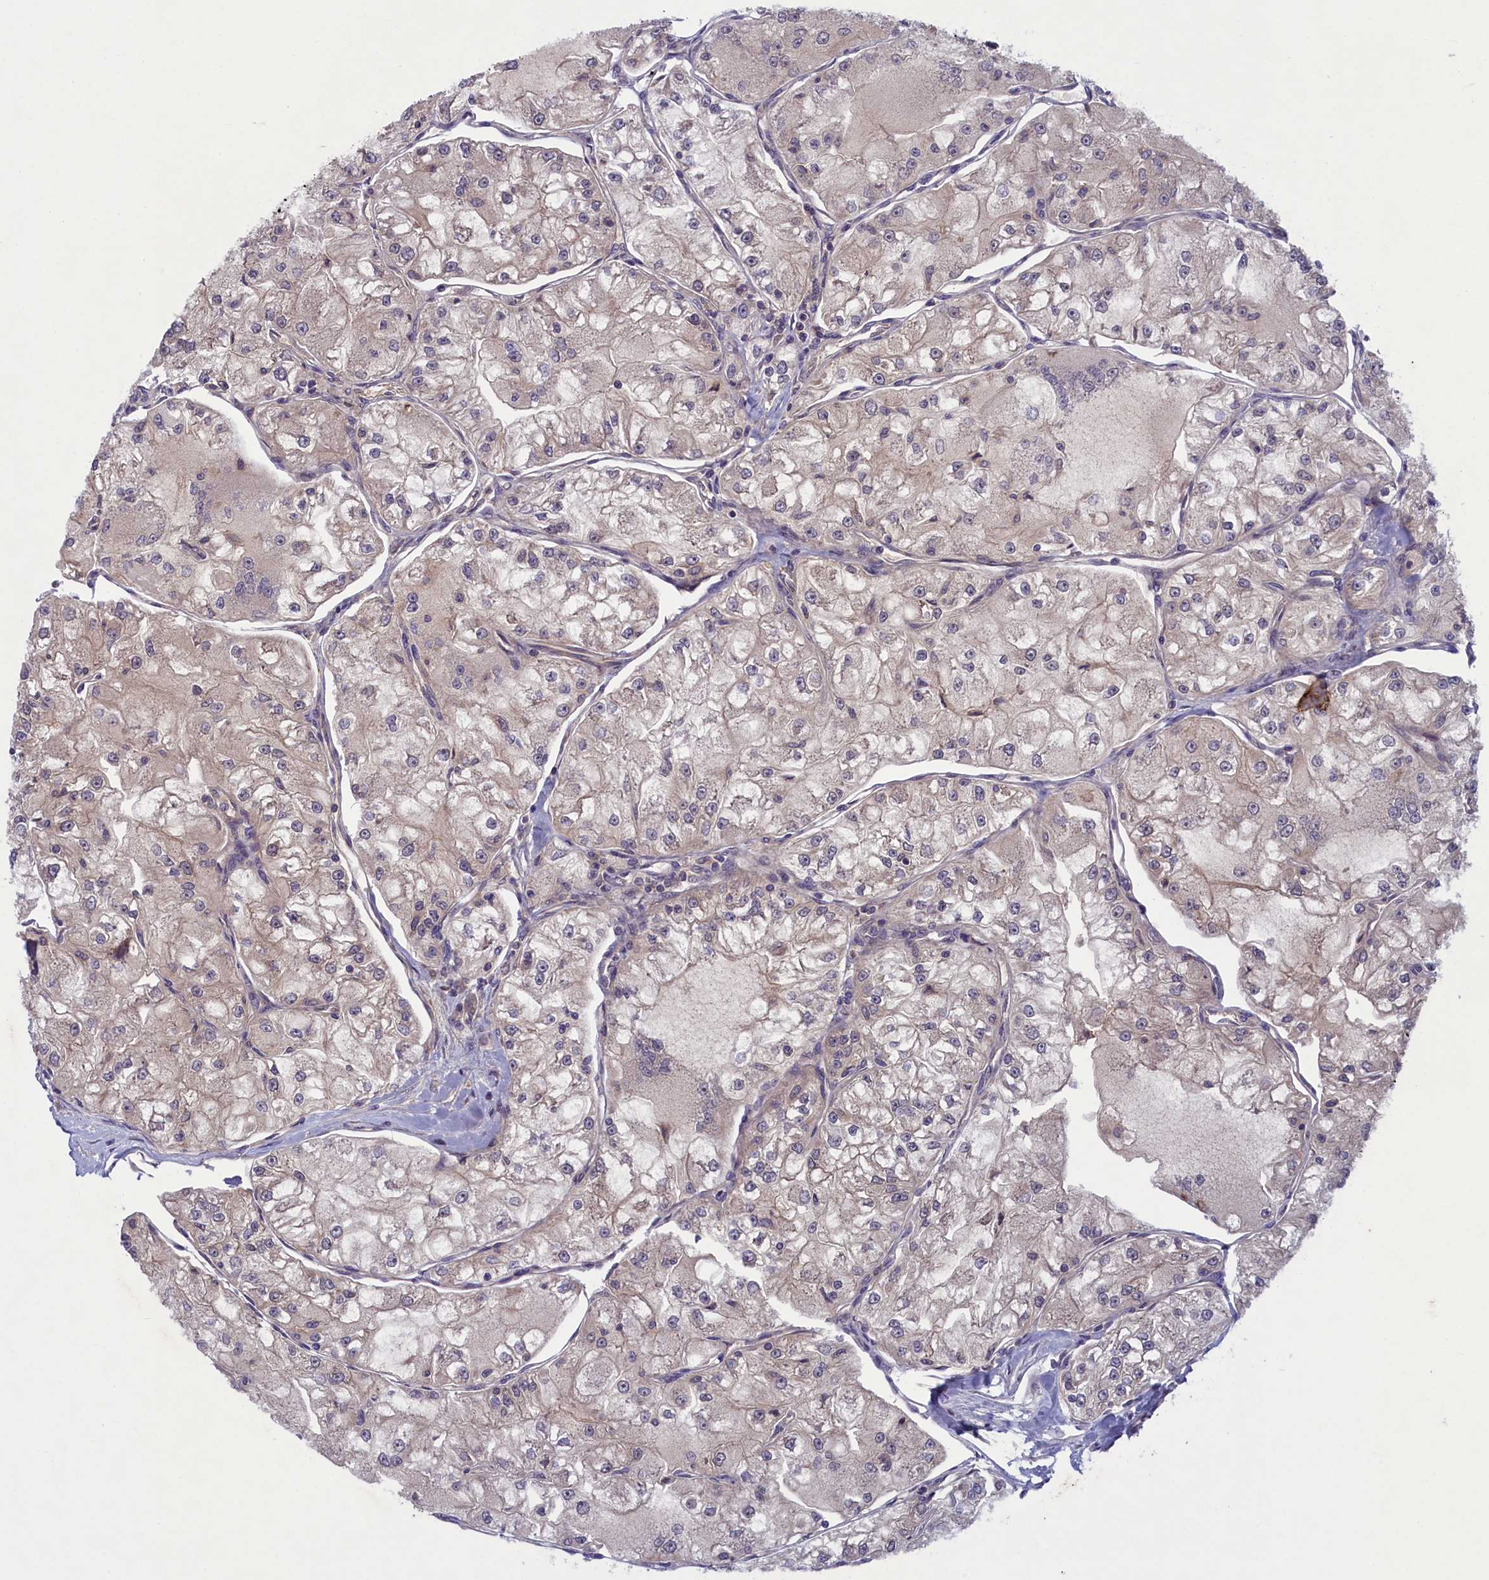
{"staining": {"intensity": "weak", "quantity": "<25%", "location": "cytoplasmic/membranous"}, "tissue": "renal cancer", "cell_type": "Tumor cells", "image_type": "cancer", "snomed": [{"axis": "morphology", "description": "Adenocarcinoma, NOS"}, {"axis": "topography", "description": "Kidney"}], "caption": "Human adenocarcinoma (renal) stained for a protein using immunohistochemistry demonstrates no staining in tumor cells.", "gene": "NUBP1", "patient": {"sex": "female", "age": 72}}